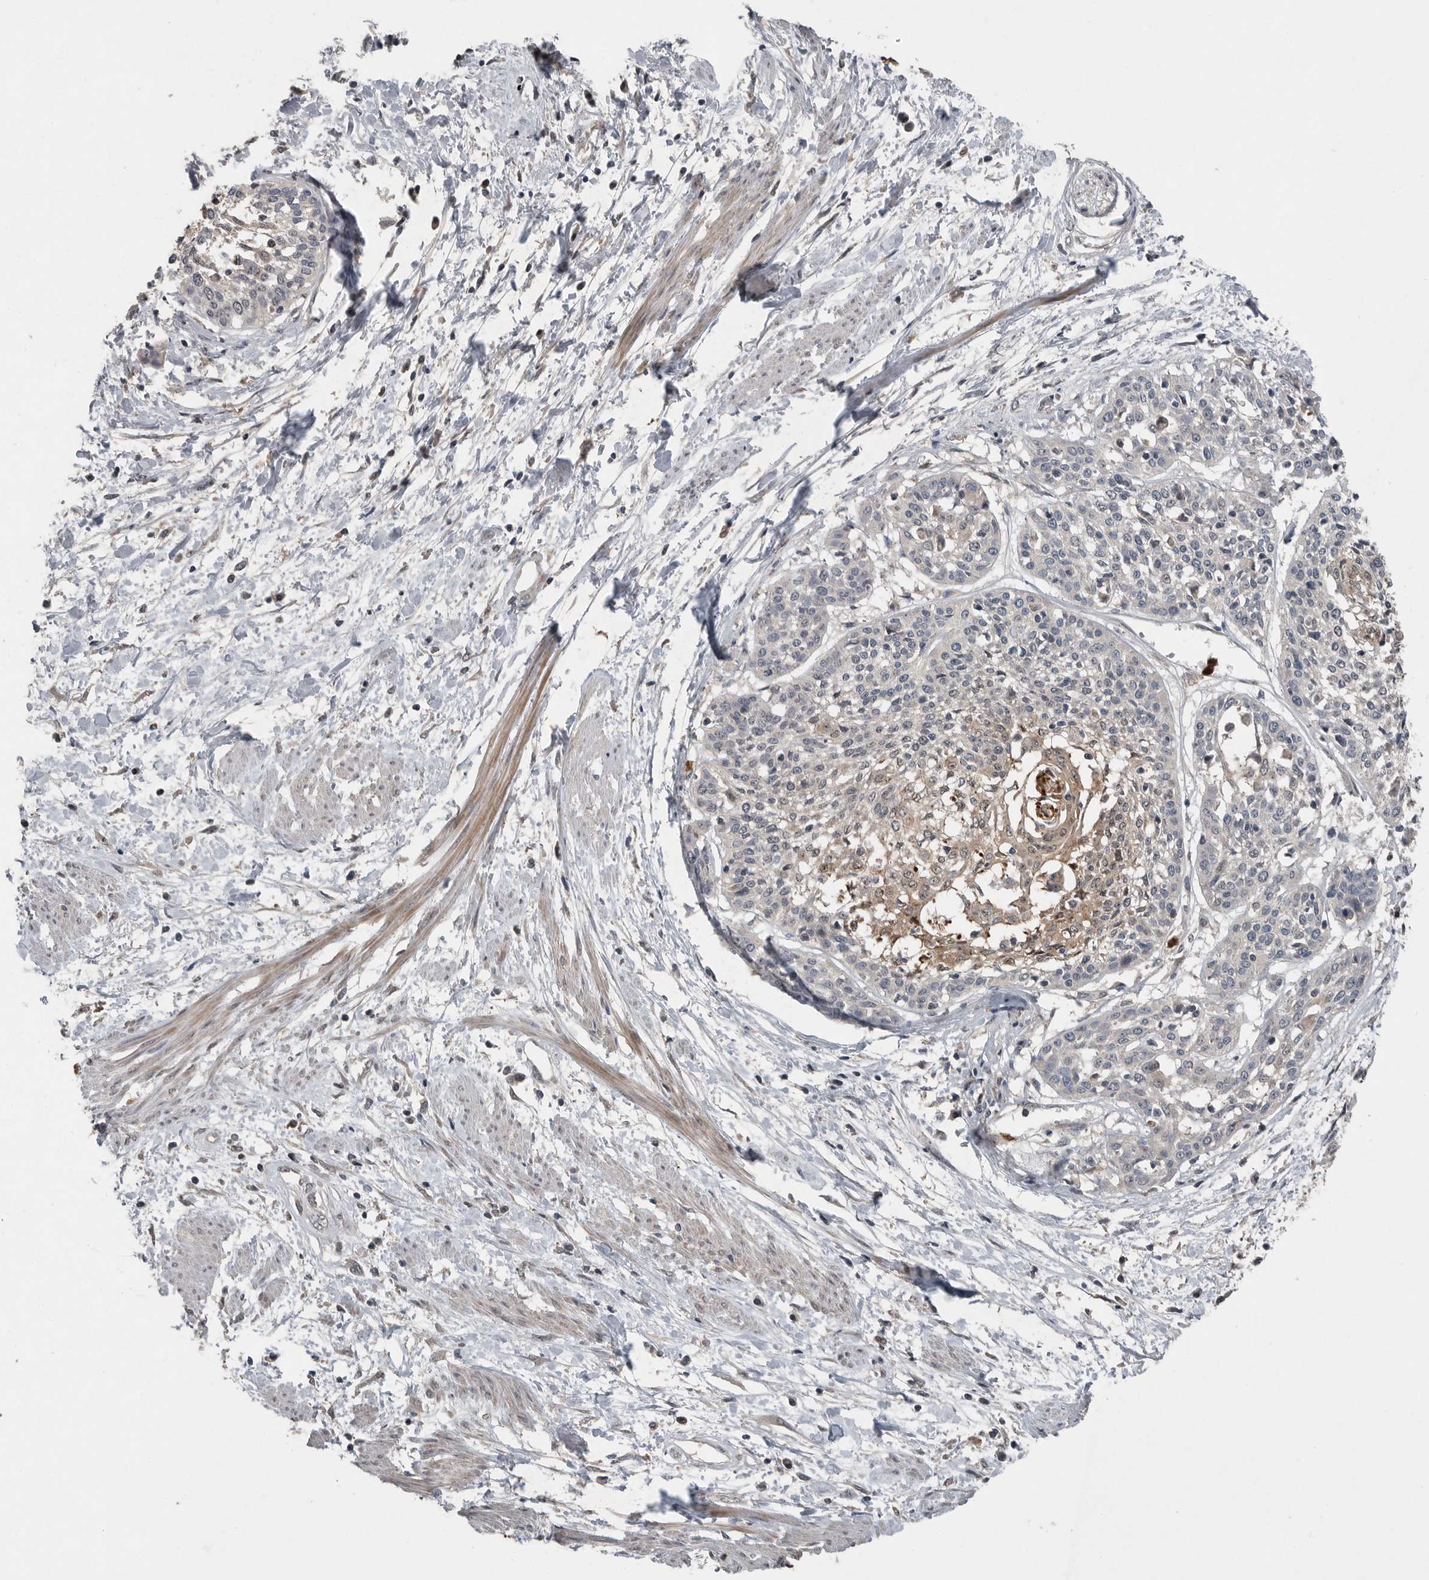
{"staining": {"intensity": "weak", "quantity": "25%-75%", "location": "cytoplasmic/membranous"}, "tissue": "cervical cancer", "cell_type": "Tumor cells", "image_type": "cancer", "snomed": [{"axis": "morphology", "description": "Squamous cell carcinoma, NOS"}, {"axis": "topography", "description": "Cervix"}], "caption": "Human cervical cancer stained with a brown dye displays weak cytoplasmic/membranous positive positivity in approximately 25%-75% of tumor cells.", "gene": "SCP2", "patient": {"sex": "female", "age": 57}}